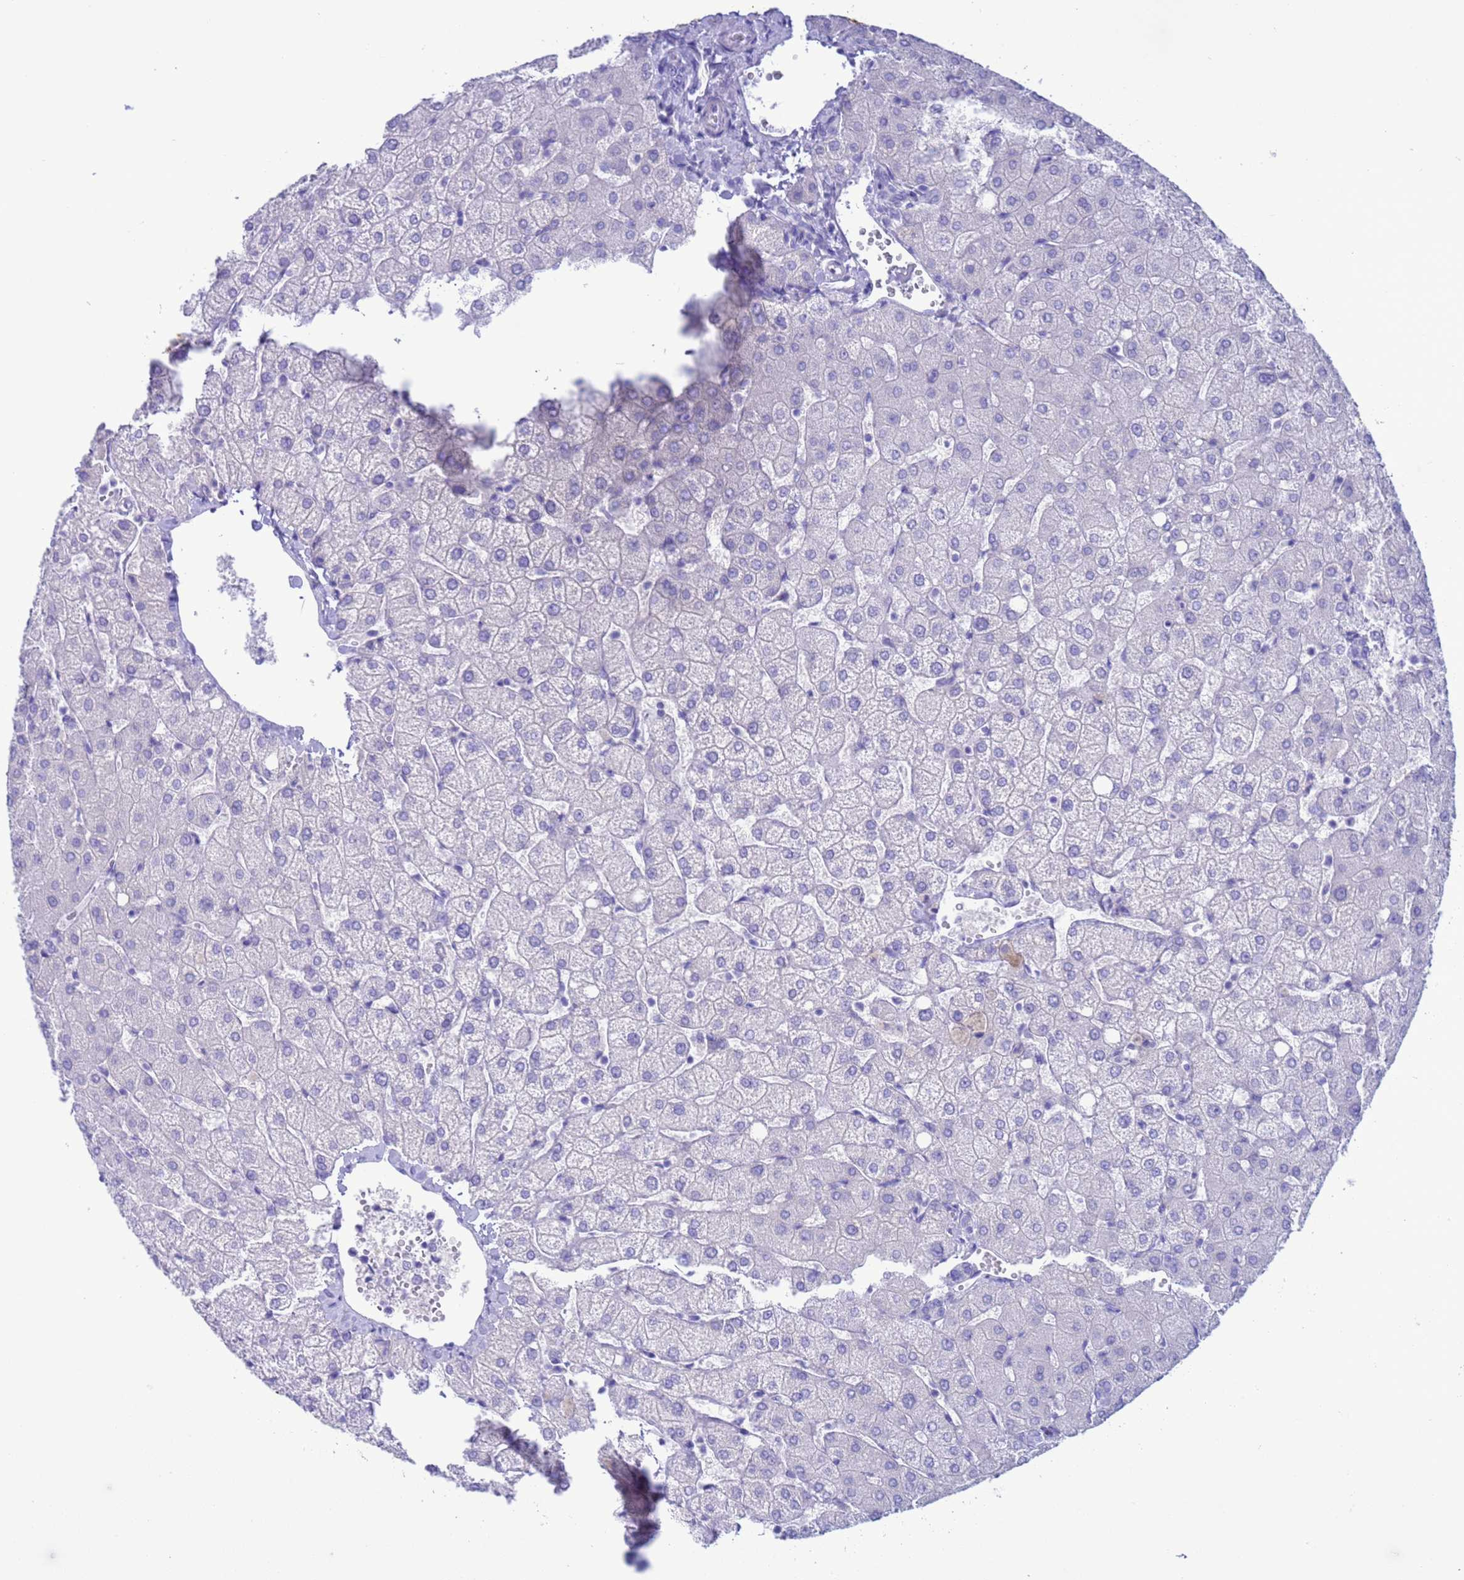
{"staining": {"intensity": "negative", "quantity": "none", "location": "none"}, "tissue": "liver", "cell_type": "Cholangiocytes", "image_type": "normal", "snomed": [{"axis": "morphology", "description": "Normal tissue, NOS"}, {"axis": "topography", "description": "Liver"}], "caption": "Immunohistochemistry (IHC) image of unremarkable human liver stained for a protein (brown), which demonstrates no expression in cholangiocytes. (Brightfield microscopy of DAB (3,3'-diaminobenzidine) immunohistochemistry (IHC) at high magnification).", "gene": "GSTM1", "patient": {"sex": "female", "age": 54}}